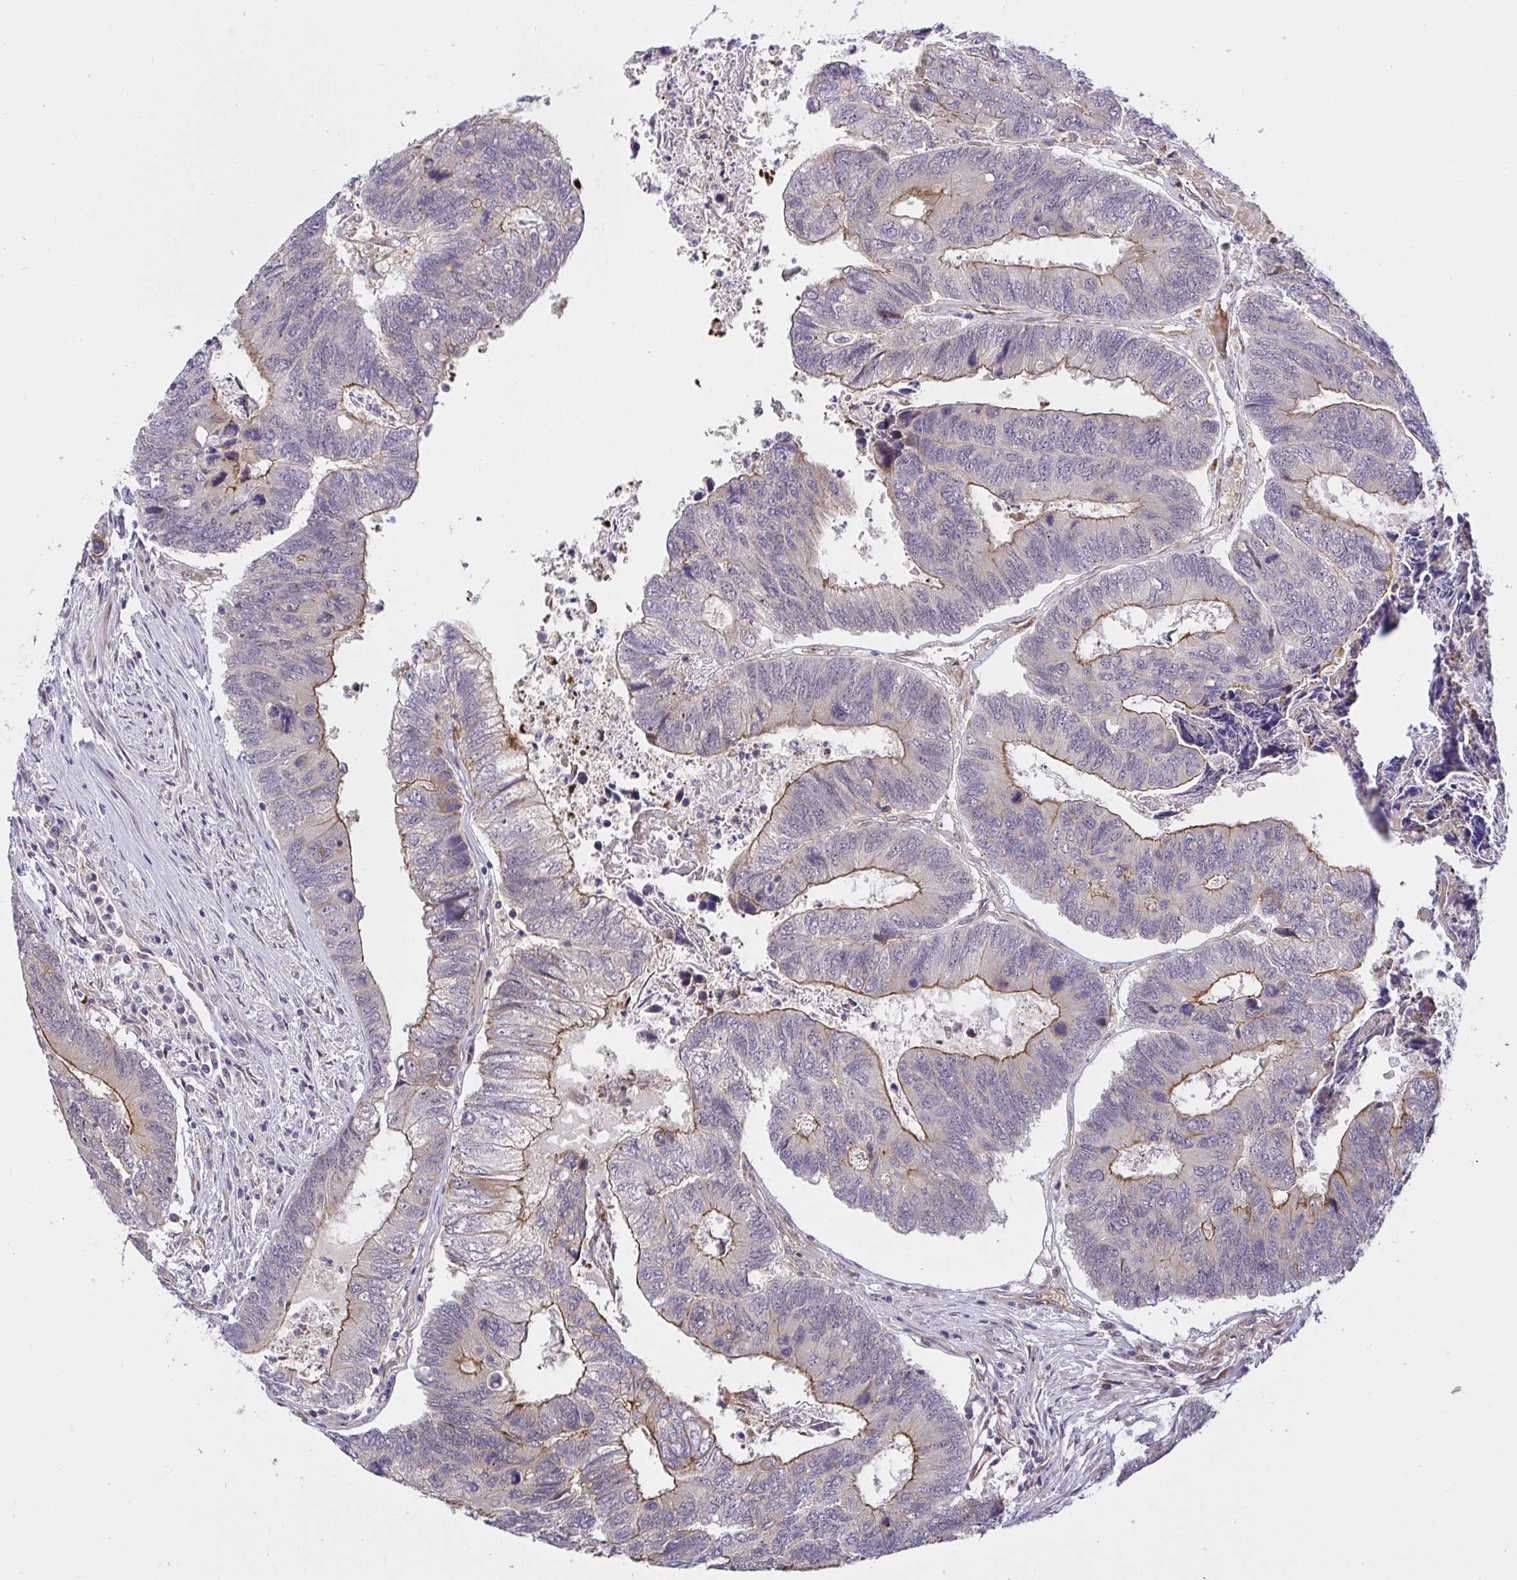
{"staining": {"intensity": "moderate", "quantity": "25%-75%", "location": "cytoplasmic/membranous"}, "tissue": "colorectal cancer", "cell_type": "Tumor cells", "image_type": "cancer", "snomed": [{"axis": "morphology", "description": "Adenocarcinoma, NOS"}, {"axis": "topography", "description": "Colon"}], "caption": "Approximately 25%-75% of tumor cells in colorectal cancer show moderate cytoplasmic/membranous protein positivity as visualized by brown immunohistochemical staining.", "gene": "TRIM55", "patient": {"sex": "female", "age": 67}}